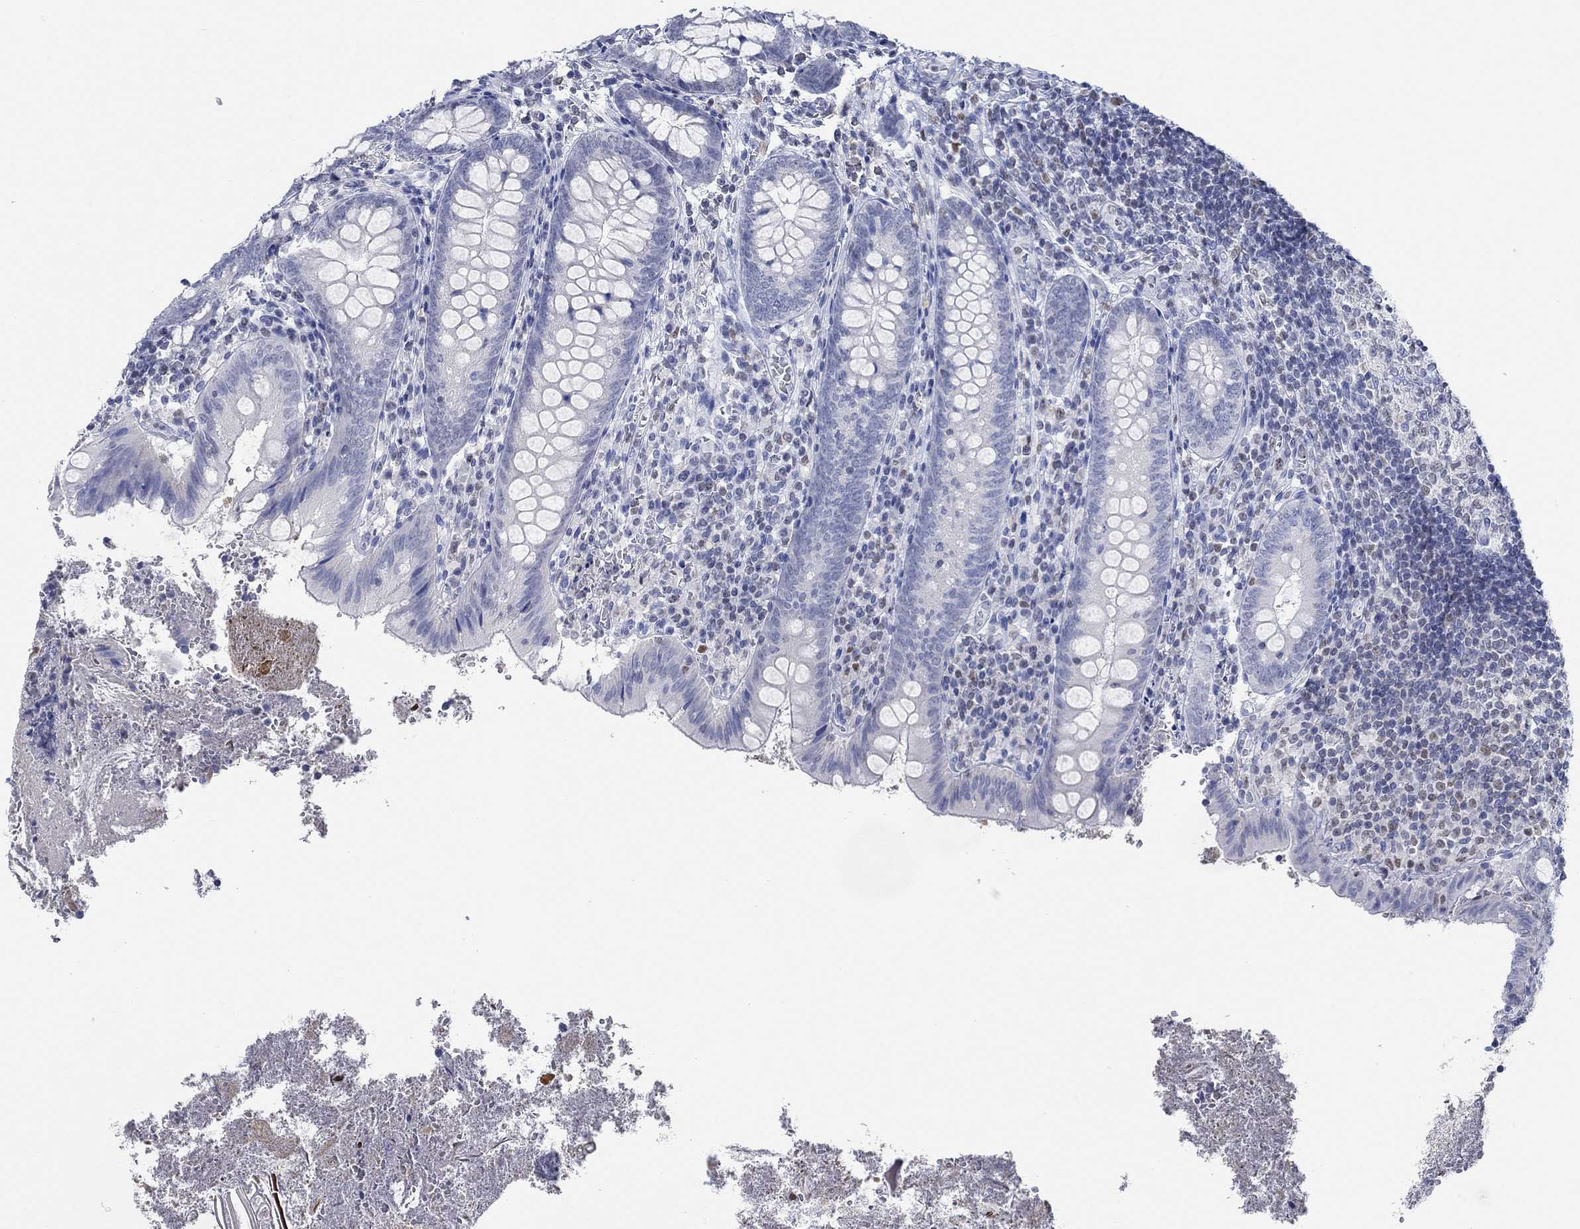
{"staining": {"intensity": "negative", "quantity": "none", "location": "none"}, "tissue": "appendix", "cell_type": "Glandular cells", "image_type": "normal", "snomed": [{"axis": "morphology", "description": "Normal tissue, NOS"}, {"axis": "topography", "description": "Appendix"}], "caption": "Appendix stained for a protein using immunohistochemistry displays no expression glandular cells.", "gene": "PPP1R17", "patient": {"sex": "female", "age": 23}}